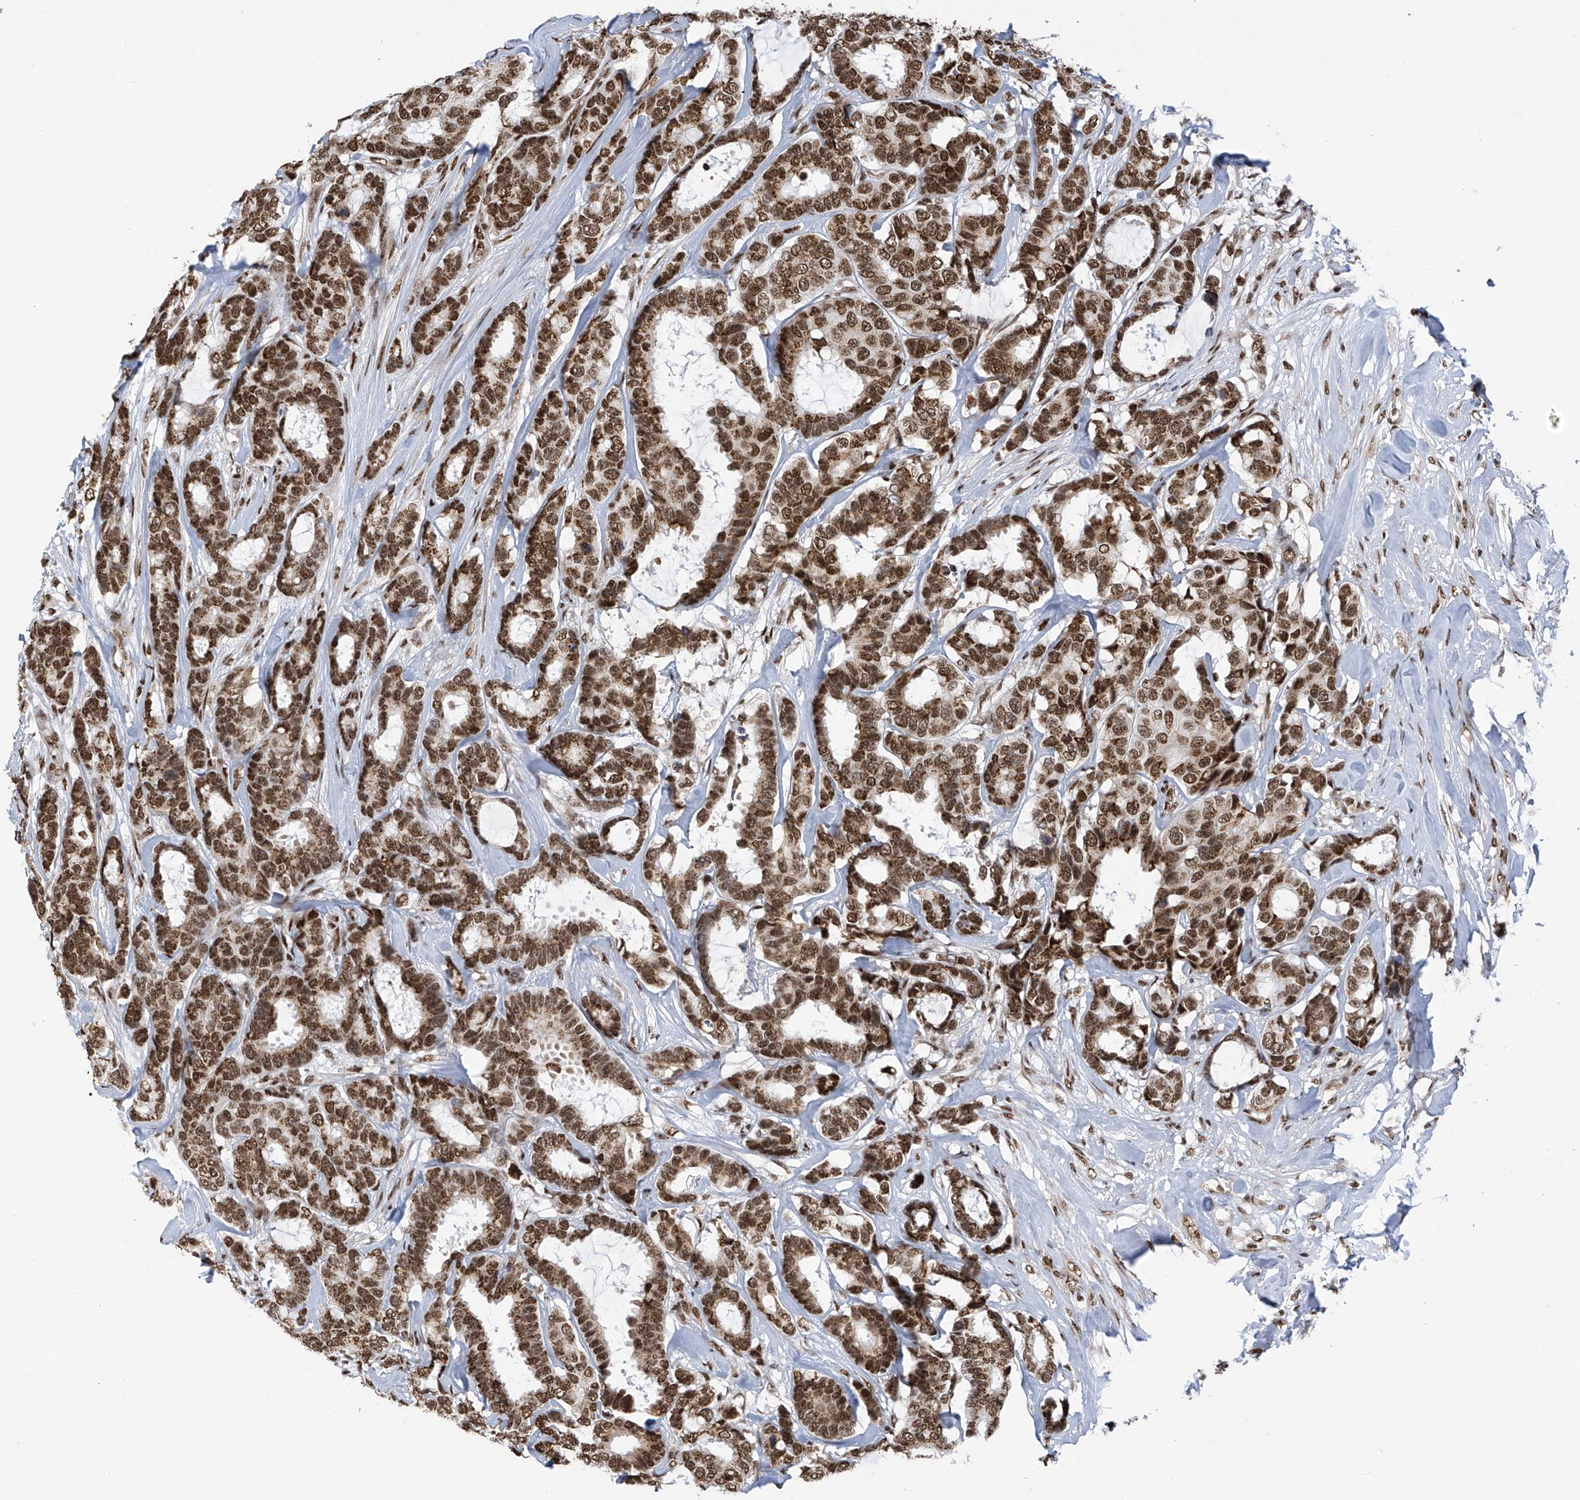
{"staining": {"intensity": "strong", "quantity": ">75%", "location": "cytoplasmic/membranous,nuclear"}, "tissue": "breast cancer", "cell_type": "Tumor cells", "image_type": "cancer", "snomed": [{"axis": "morphology", "description": "Duct carcinoma"}, {"axis": "topography", "description": "Breast"}], "caption": "A high amount of strong cytoplasmic/membranous and nuclear staining is present in about >75% of tumor cells in breast infiltrating ductal carcinoma tissue.", "gene": "APLF", "patient": {"sex": "female", "age": 87}}